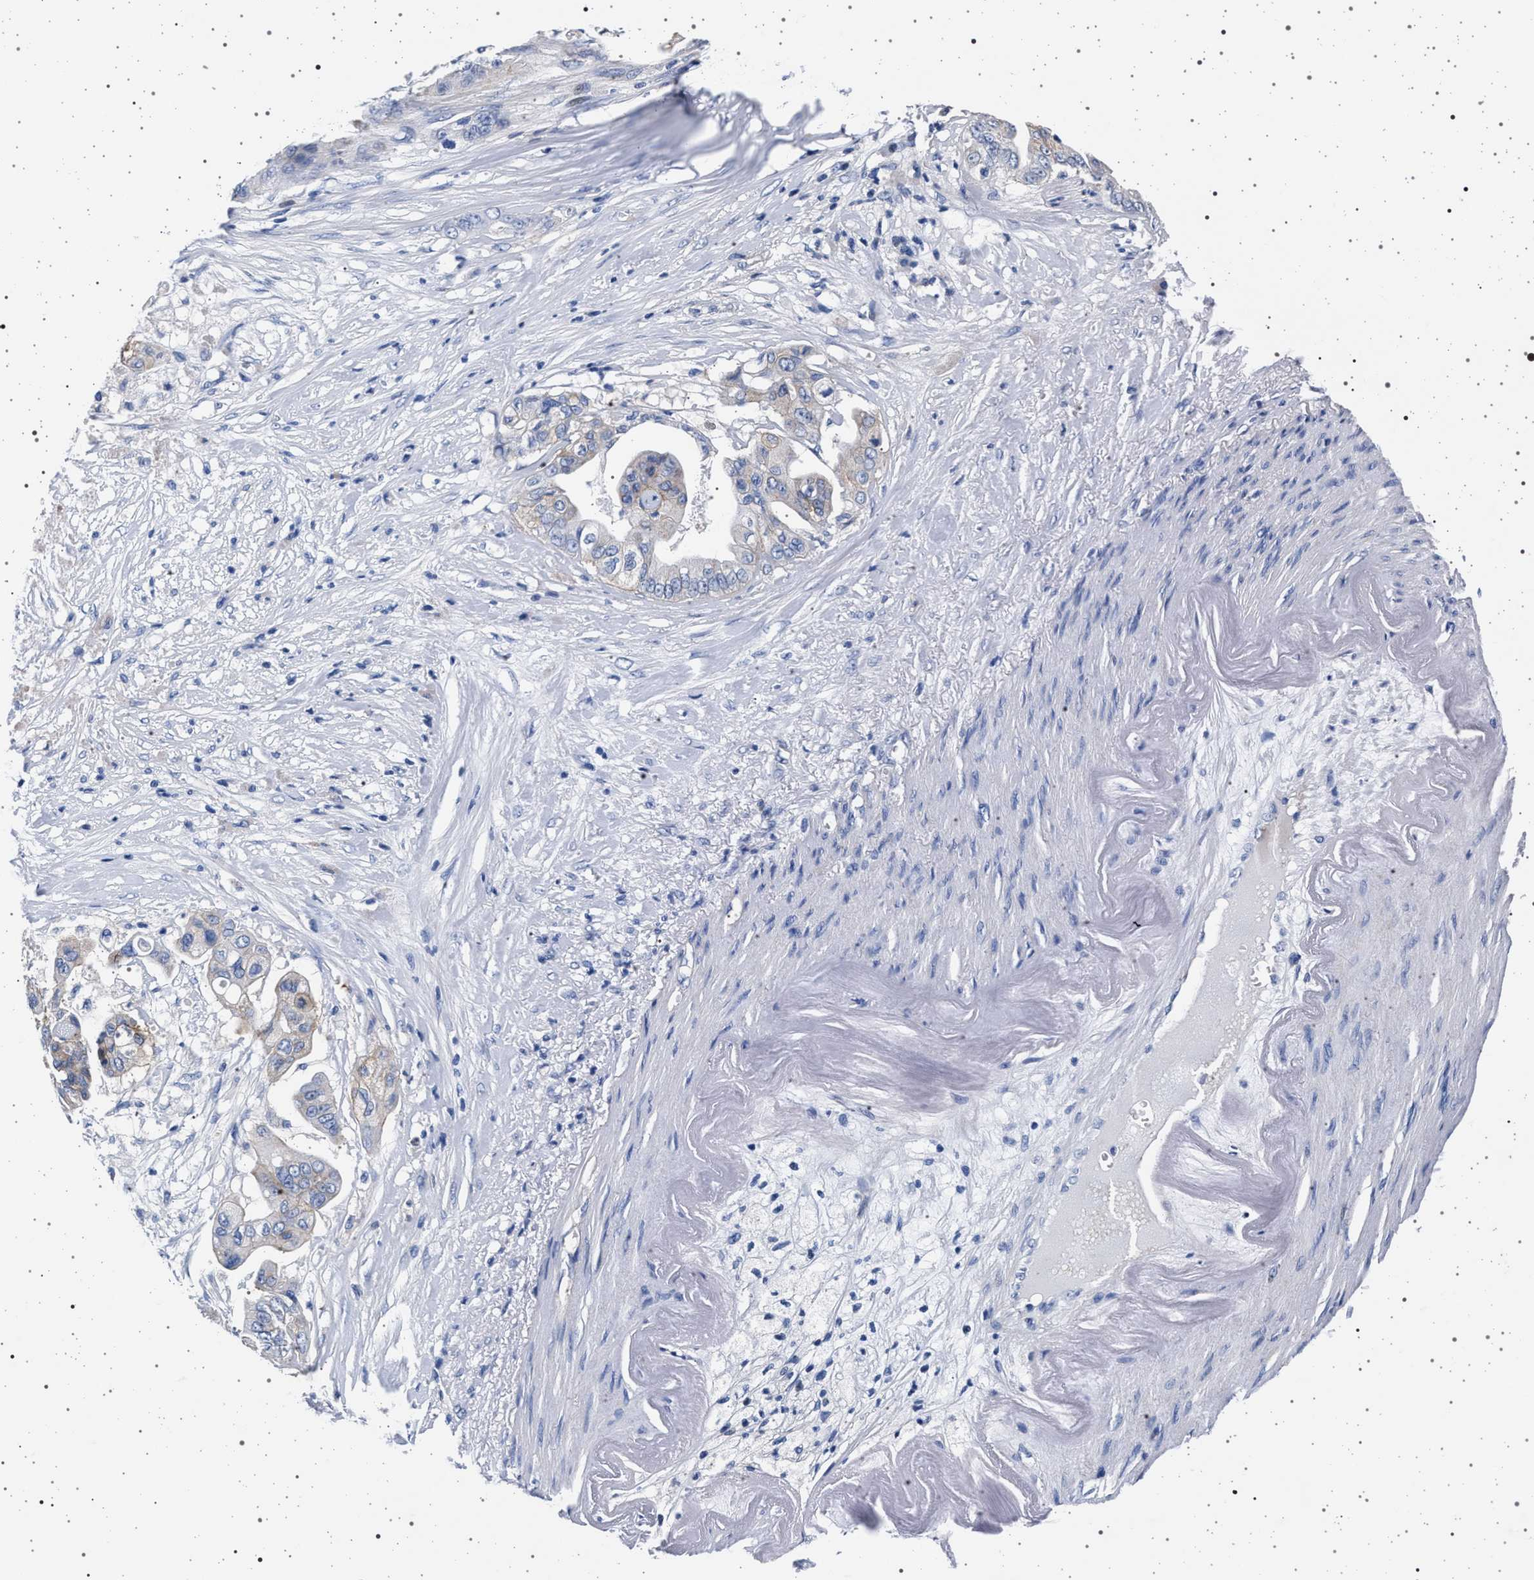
{"staining": {"intensity": "moderate", "quantity": "25%-75%", "location": "cytoplasmic/membranous"}, "tissue": "pancreatic cancer", "cell_type": "Tumor cells", "image_type": "cancer", "snomed": [{"axis": "morphology", "description": "Adenocarcinoma, NOS"}, {"axis": "topography", "description": "Pancreas"}], "caption": "Immunohistochemistry image of pancreatic cancer stained for a protein (brown), which displays medium levels of moderate cytoplasmic/membranous staining in about 25%-75% of tumor cells.", "gene": "SLC9A1", "patient": {"sex": "female", "age": 75}}